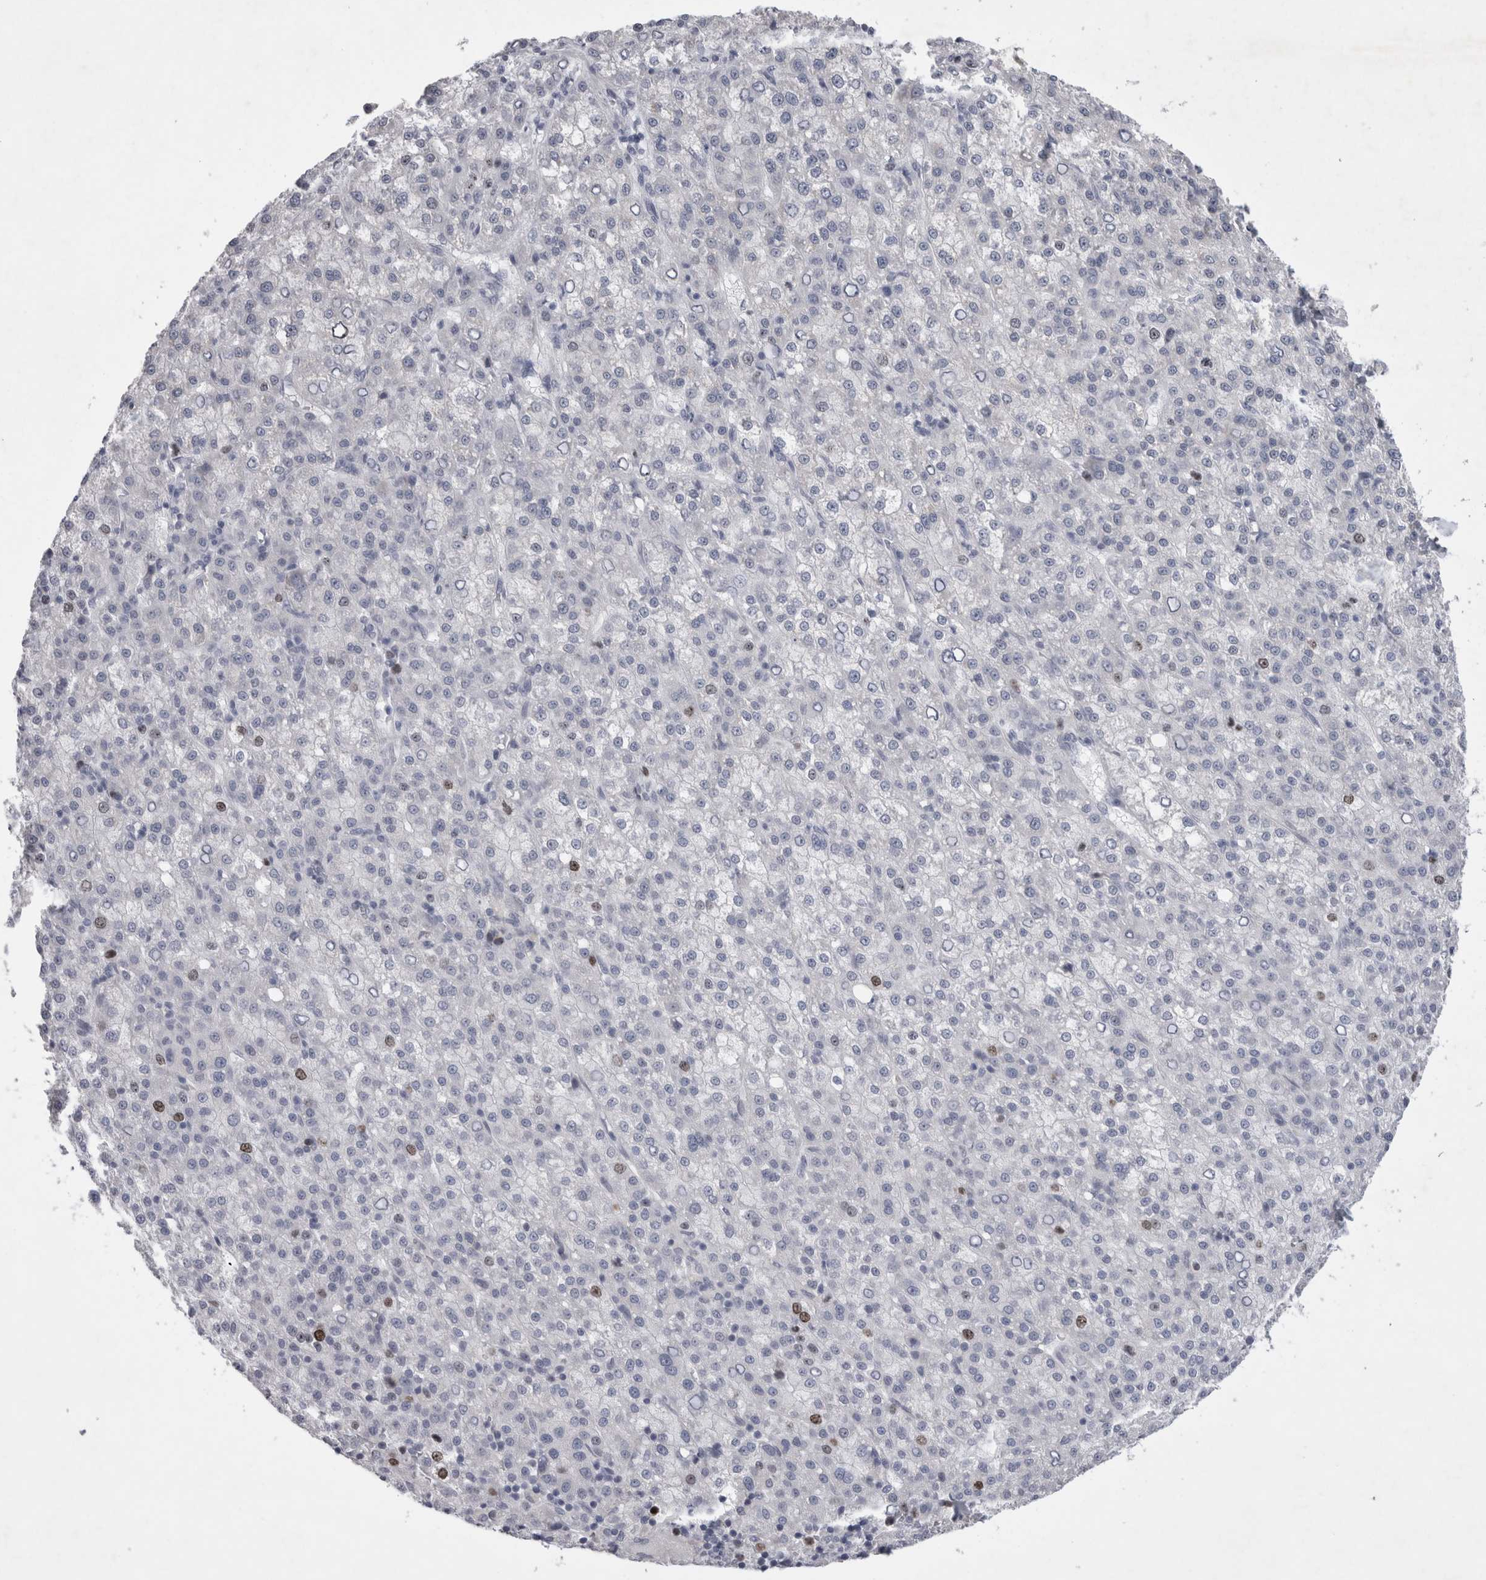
{"staining": {"intensity": "weak", "quantity": "<25%", "location": "nuclear"}, "tissue": "liver cancer", "cell_type": "Tumor cells", "image_type": "cancer", "snomed": [{"axis": "morphology", "description": "Carcinoma, Hepatocellular, NOS"}, {"axis": "topography", "description": "Liver"}], "caption": "The image reveals no significant staining in tumor cells of liver cancer. (DAB immunohistochemistry with hematoxylin counter stain).", "gene": "KIF18B", "patient": {"sex": "female", "age": 58}}